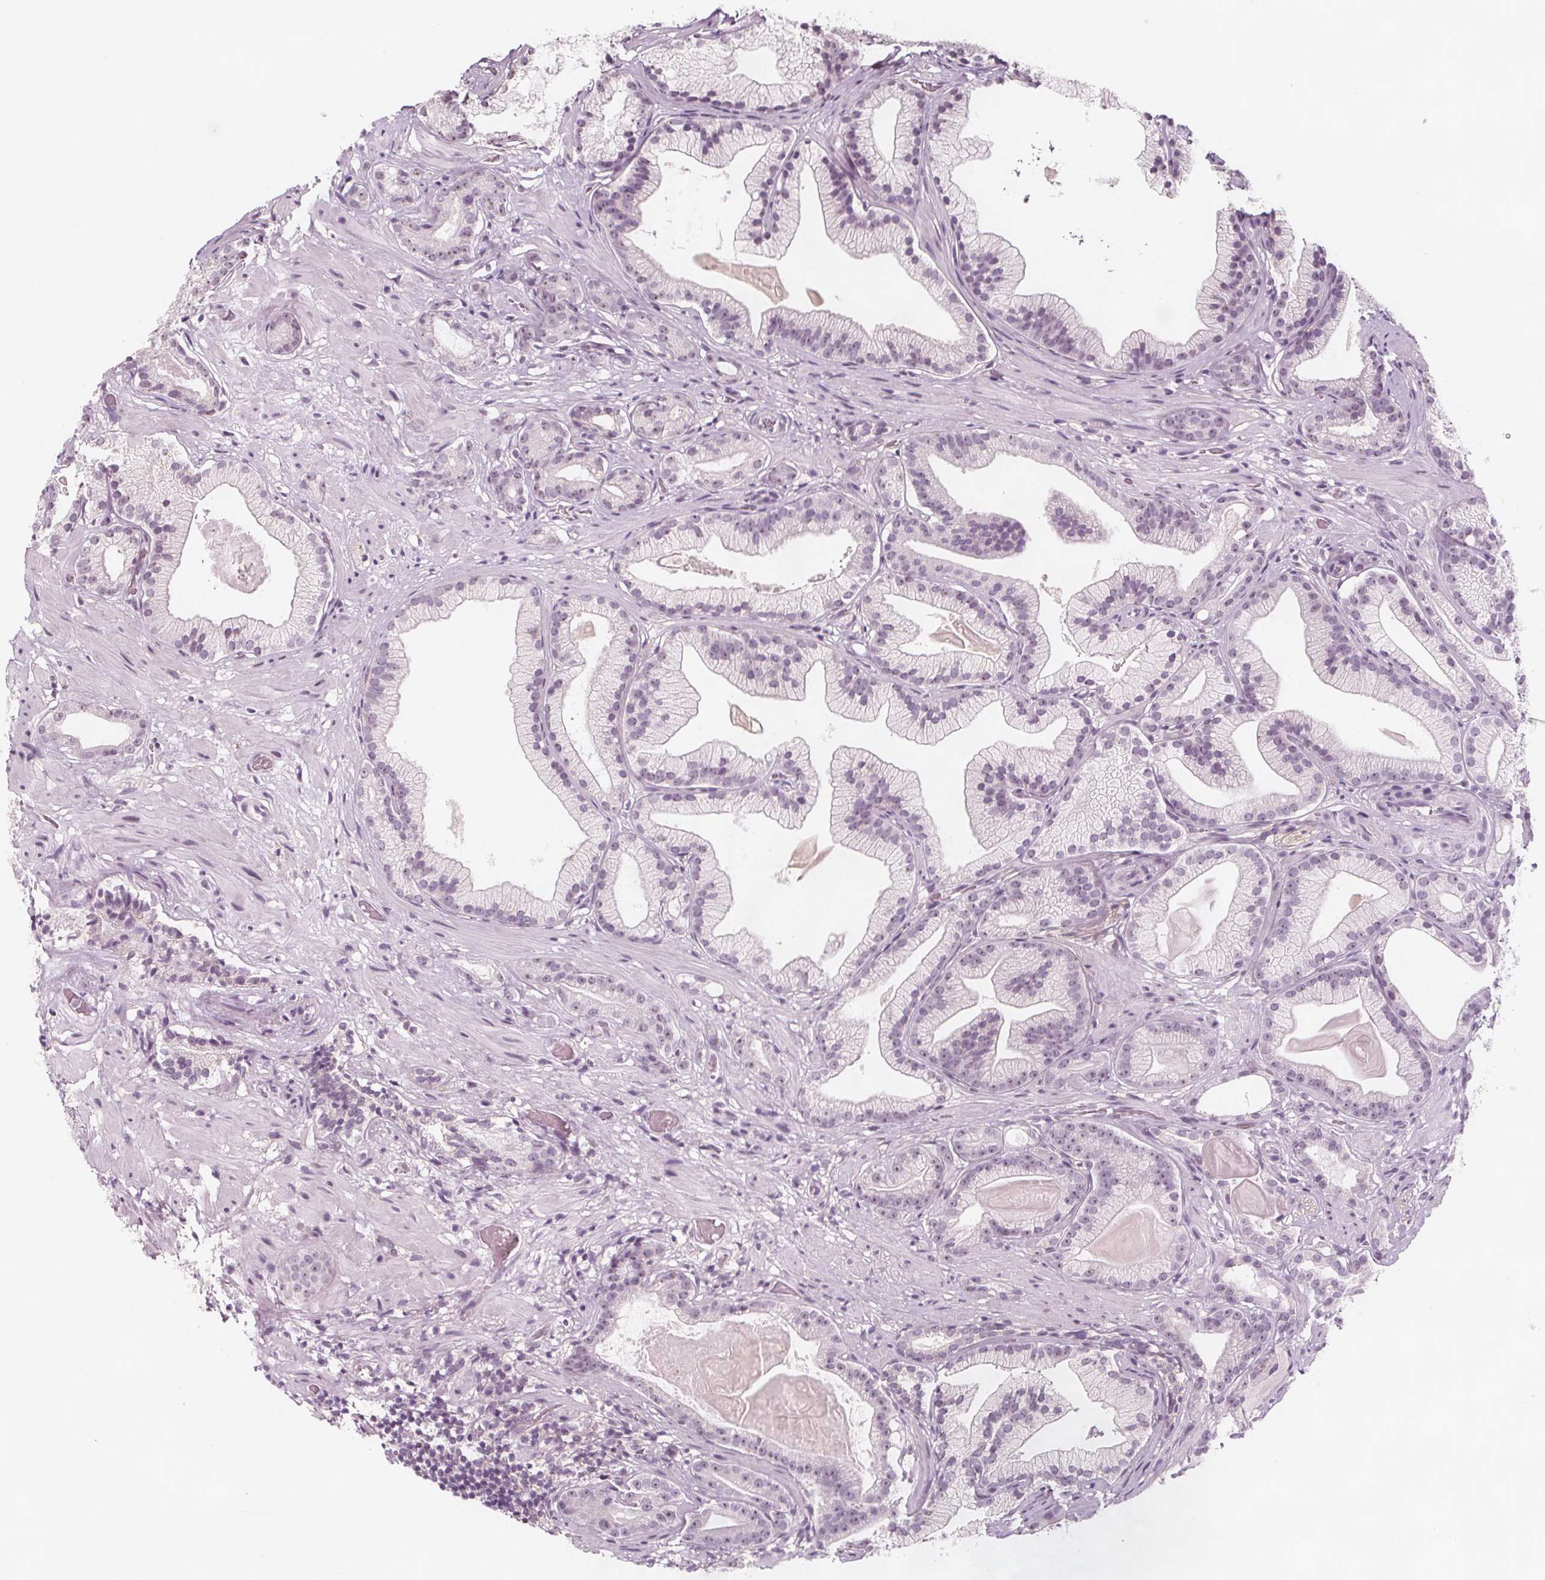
{"staining": {"intensity": "weak", "quantity": "<25%", "location": "nuclear"}, "tissue": "prostate cancer", "cell_type": "Tumor cells", "image_type": "cancer", "snomed": [{"axis": "morphology", "description": "Adenocarcinoma, Low grade"}, {"axis": "topography", "description": "Prostate"}], "caption": "Image shows no protein expression in tumor cells of prostate cancer (low-grade adenocarcinoma) tissue.", "gene": "C1orf167", "patient": {"sex": "male", "age": 57}}